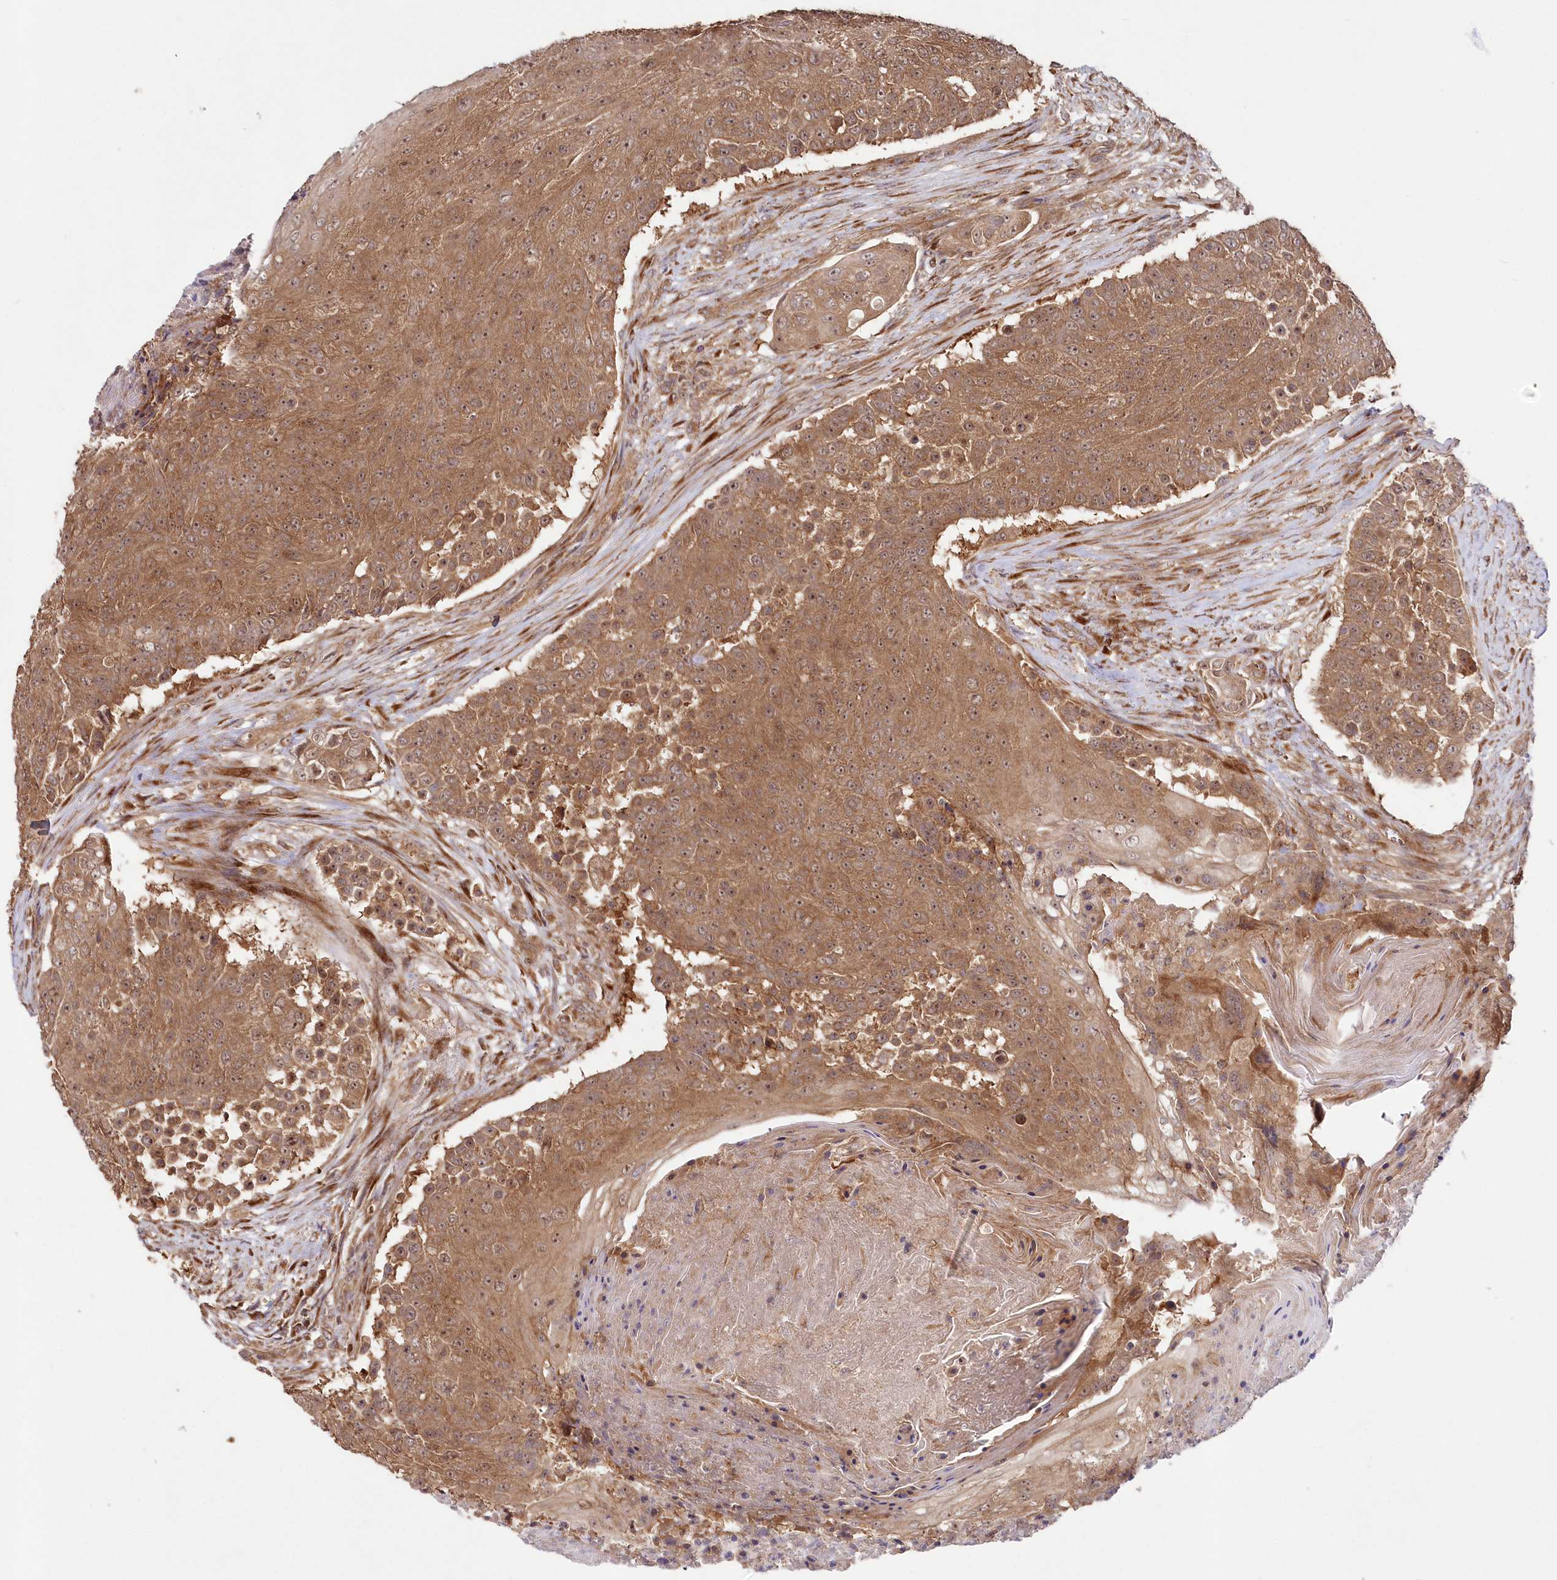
{"staining": {"intensity": "moderate", "quantity": ">75%", "location": "cytoplasmic/membranous,nuclear"}, "tissue": "urothelial cancer", "cell_type": "Tumor cells", "image_type": "cancer", "snomed": [{"axis": "morphology", "description": "Urothelial carcinoma, High grade"}, {"axis": "topography", "description": "Urinary bladder"}], "caption": "IHC photomicrograph of human urothelial cancer stained for a protein (brown), which displays medium levels of moderate cytoplasmic/membranous and nuclear expression in approximately >75% of tumor cells.", "gene": "TBCA", "patient": {"sex": "female", "age": 63}}